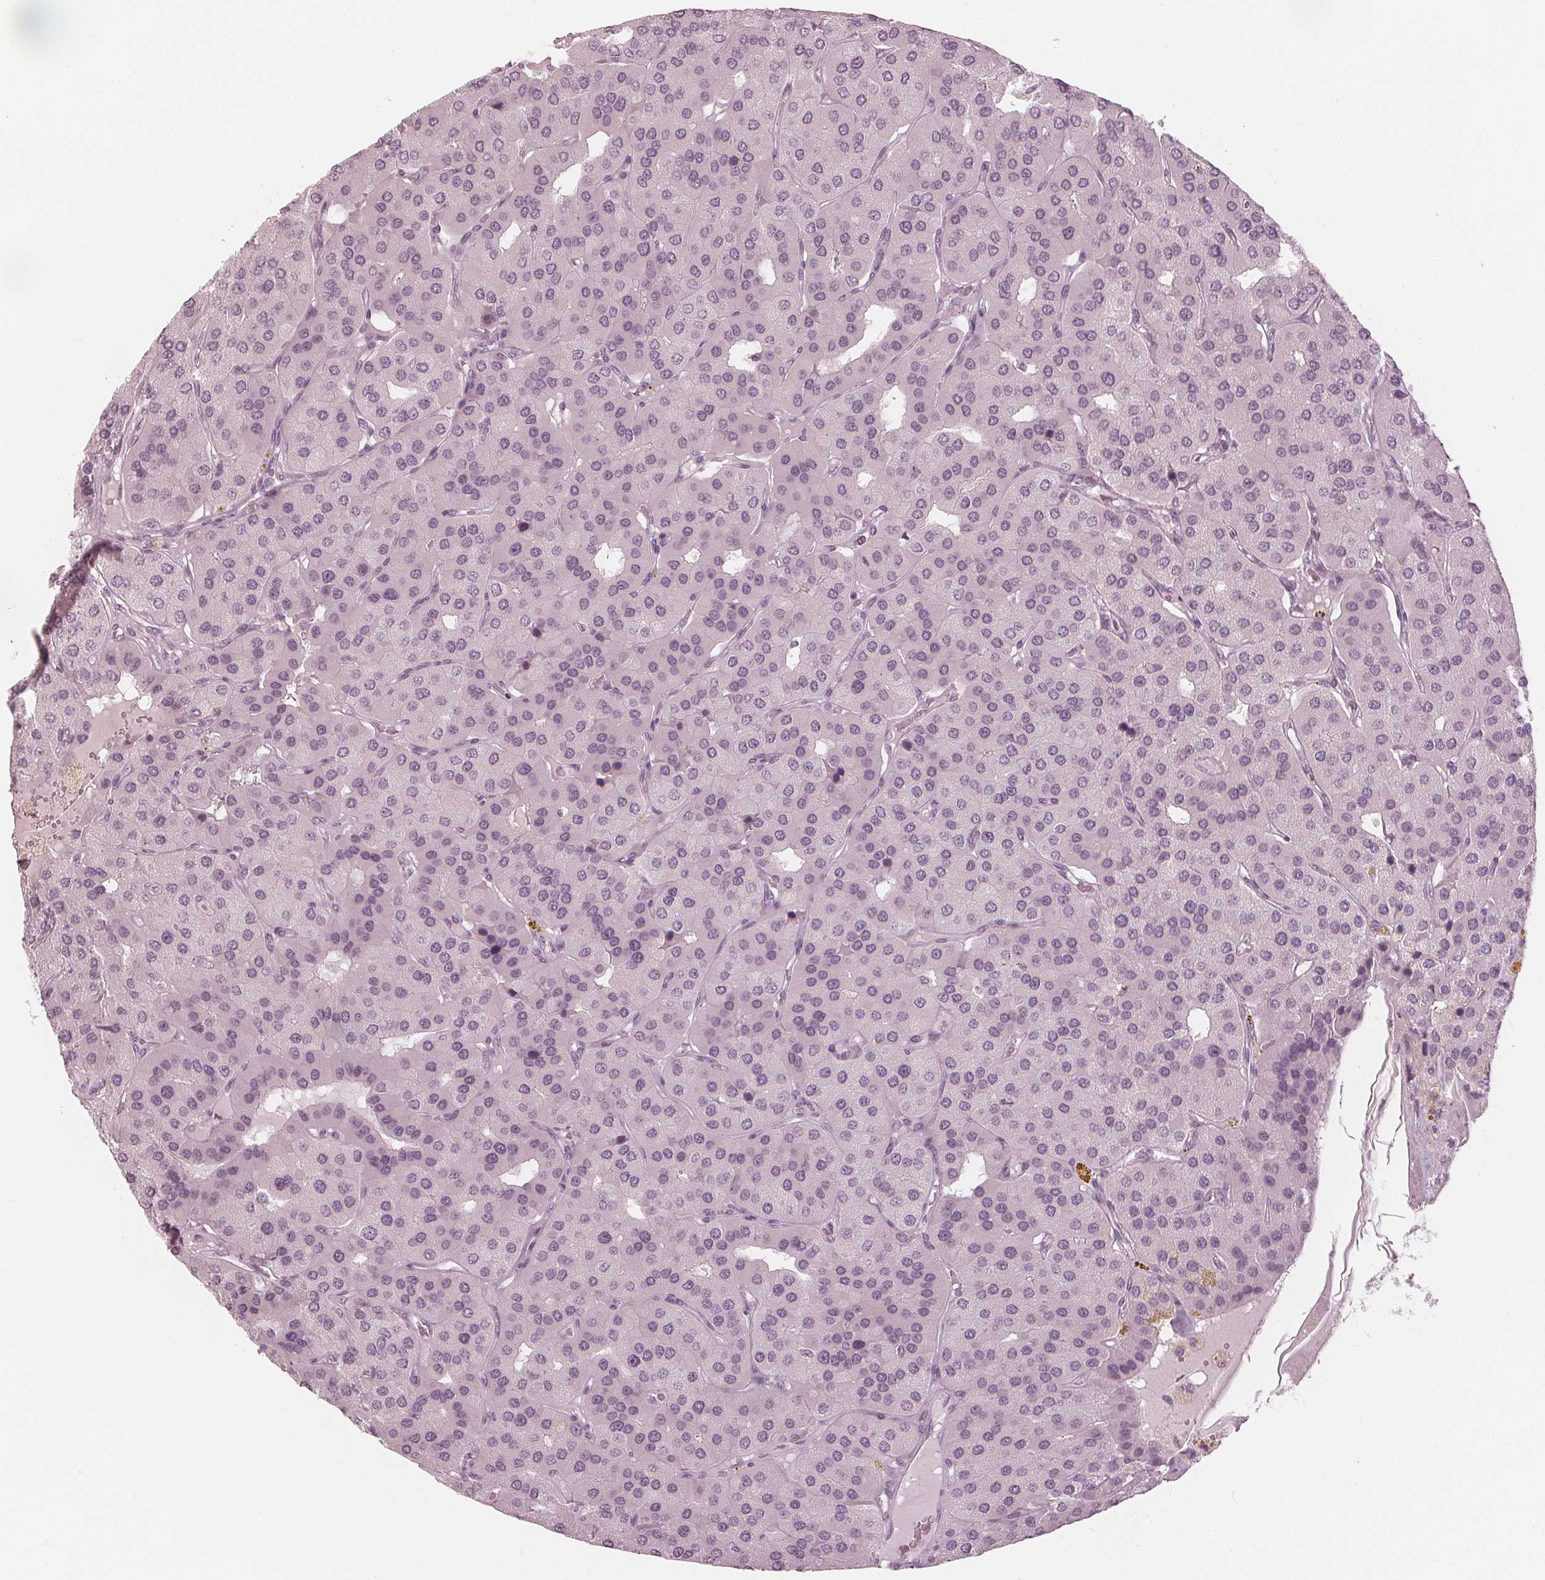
{"staining": {"intensity": "weak", "quantity": "<25%", "location": "nuclear"}, "tissue": "parathyroid gland", "cell_type": "Glandular cells", "image_type": "normal", "snomed": [{"axis": "morphology", "description": "Normal tissue, NOS"}, {"axis": "morphology", "description": "Adenoma, NOS"}, {"axis": "topography", "description": "Parathyroid gland"}], "caption": "Immunohistochemistry (IHC) of benign parathyroid gland exhibits no positivity in glandular cells. (Brightfield microscopy of DAB IHC at high magnification).", "gene": "PAEP", "patient": {"sex": "female", "age": 86}}